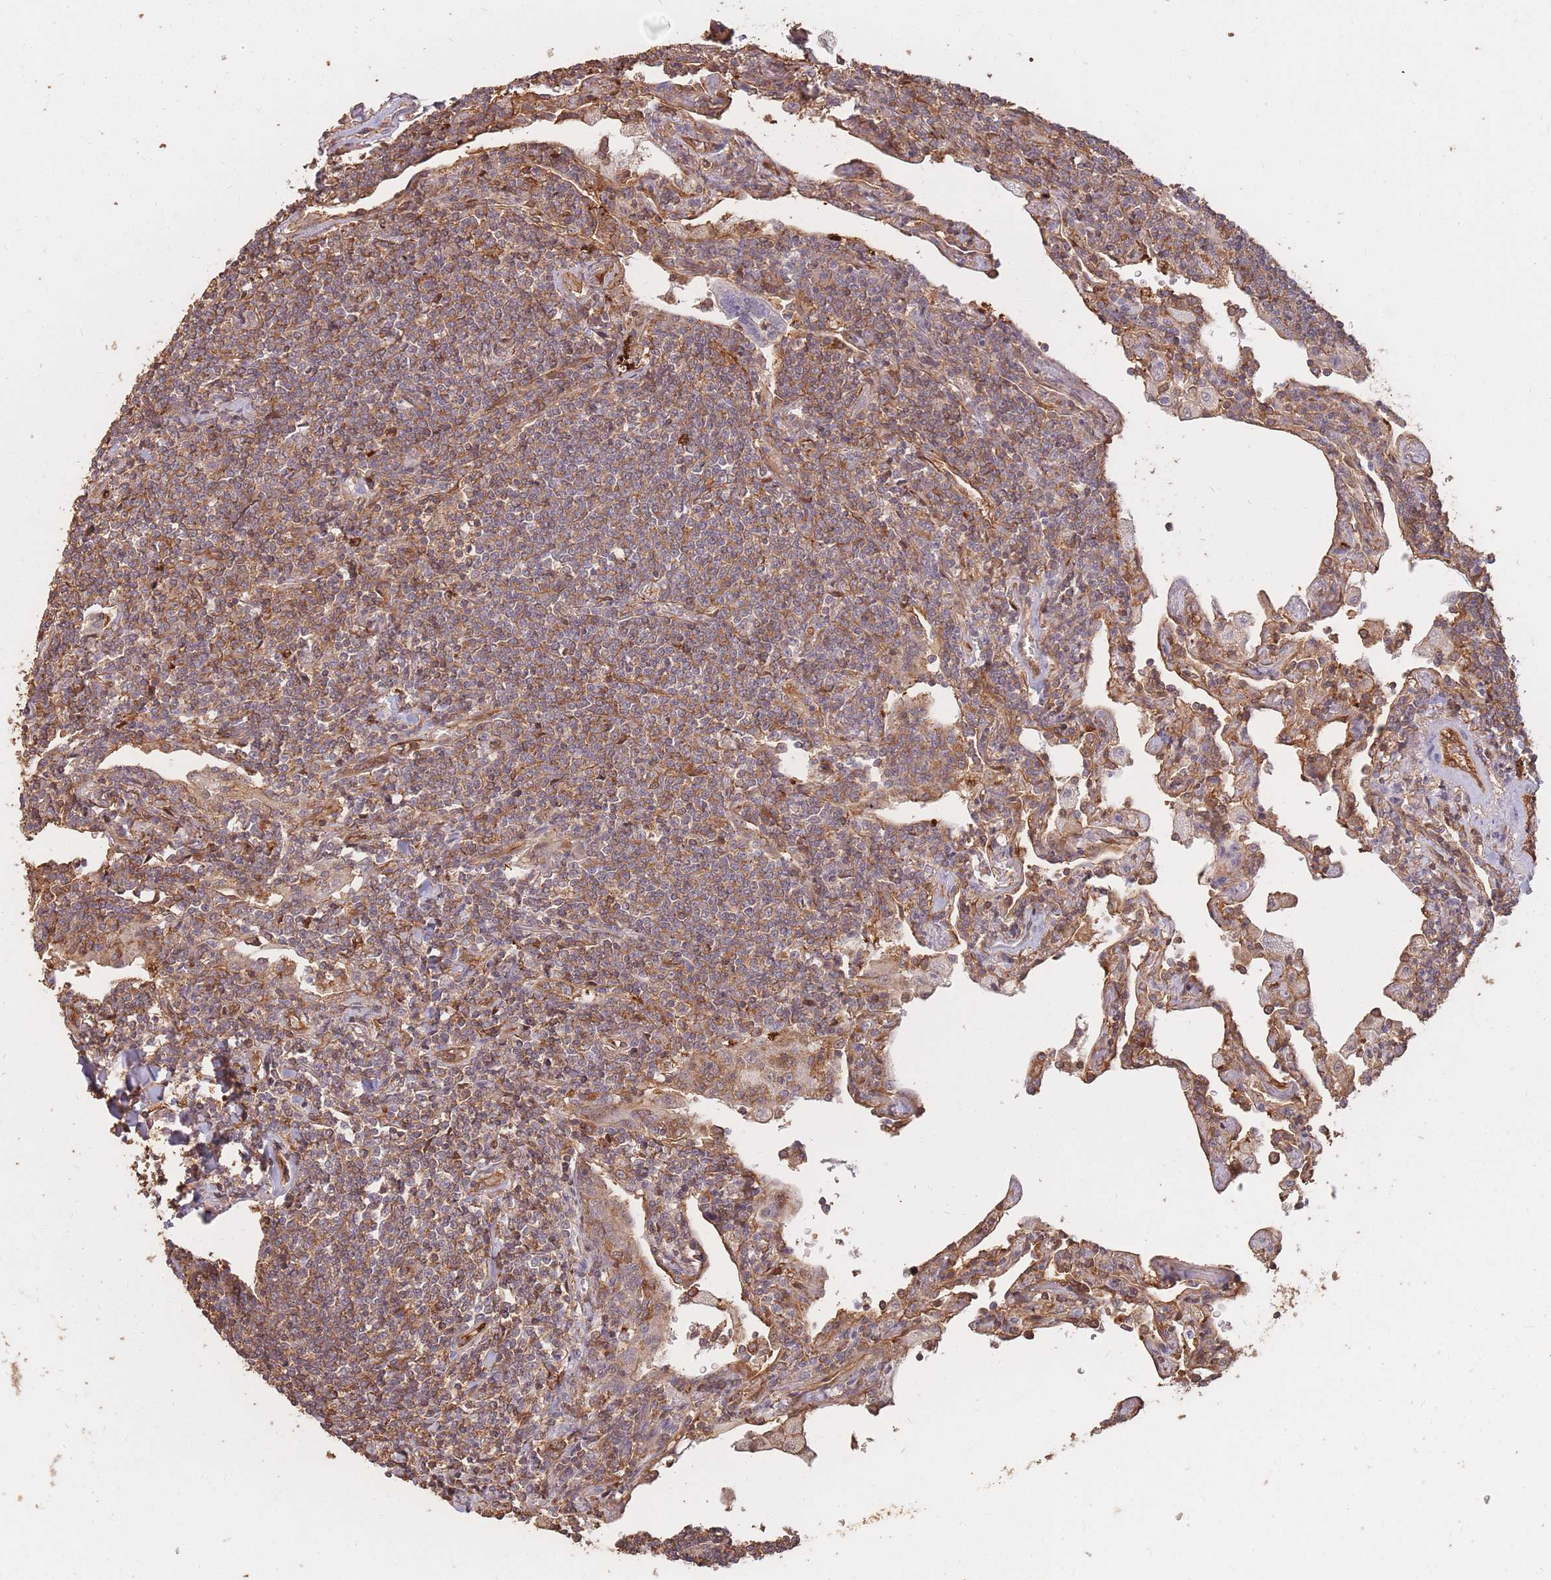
{"staining": {"intensity": "moderate", "quantity": ">75%", "location": "cytoplasmic/membranous"}, "tissue": "lymphoma", "cell_type": "Tumor cells", "image_type": "cancer", "snomed": [{"axis": "morphology", "description": "Malignant lymphoma, non-Hodgkin's type, Low grade"}, {"axis": "topography", "description": "Lung"}], "caption": "Malignant lymphoma, non-Hodgkin's type (low-grade) tissue exhibits moderate cytoplasmic/membranous expression in about >75% of tumor cells", "gene": "PLS3", "patient": {"sex": "female", "age": 71}}